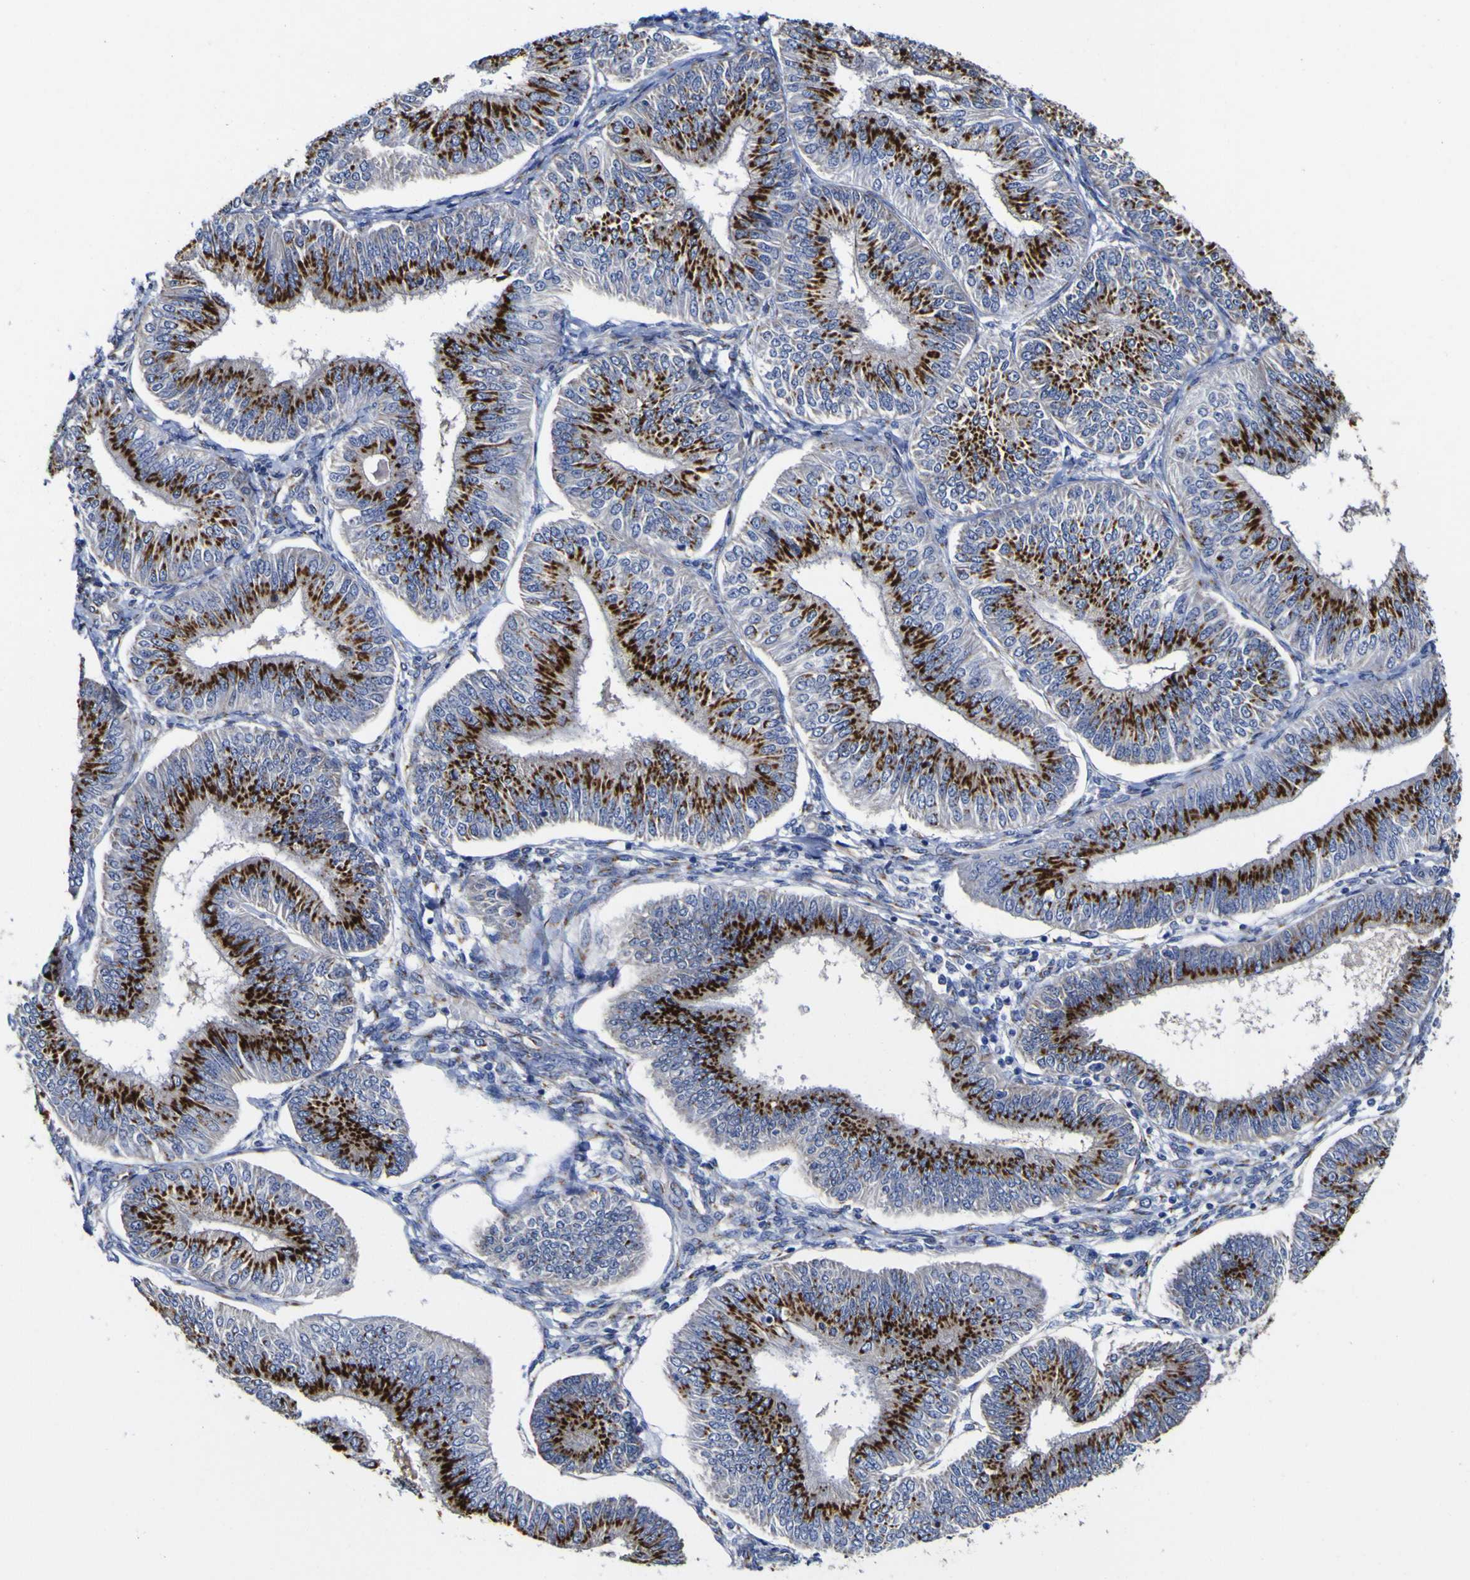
{"staining": {"intensity": "strong", "quantity": ">75%", "location": "cytoplasmic/membranous"}, "tissue": "endometrial cancer", "cell_type": "Tumor cells", "image_type": "cancer", "snomed": [{"axis": "morphology", "description": "Adenocarcinoma, NOS"}, {"axis": "topography", "description": "Endometrium"}], "caption": "High-power microscopy captured an immunohistochemistry micrograph of endometrial cancer, revealing strong cytoplasmic/membranous positivity in approximately >75% of tumor cells. Immunohistochemistry (ihc) stains the protein of interest in brown and the nuclei are stained blue.", "gene": "GOLM1", "patient": {"sex": "female", "age": 58}}